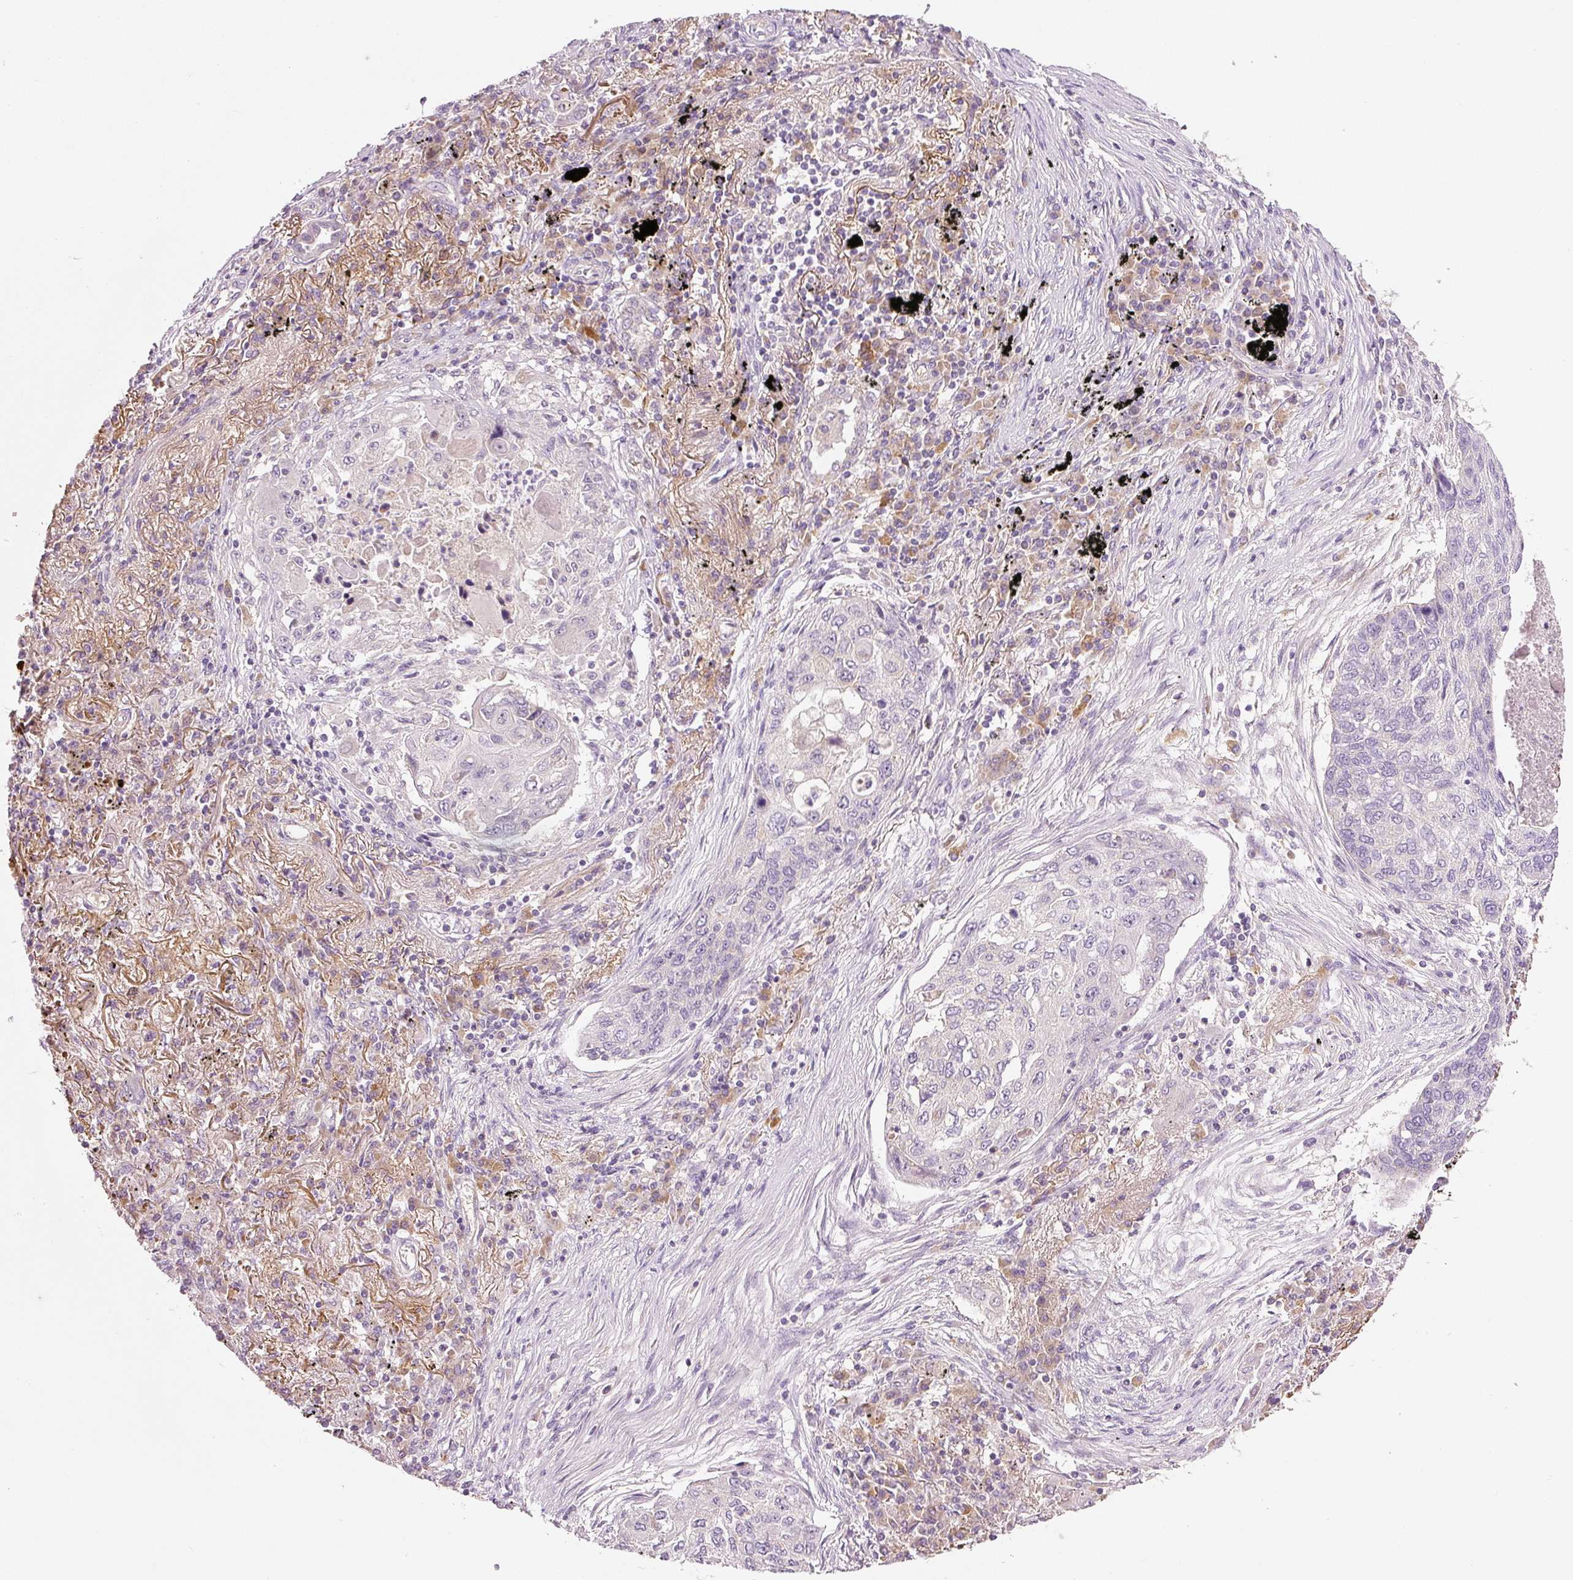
{"staining": {"intensity": "negative", "quantity": "none", "location": "none"}, "tissue": "lung cancer", "cell_type": "Tumor cells", "image_type": "cancer", "snomed": [{"axis": "morphology", "description": "Squamous cell carcinoma, NOS"}, {"axis": "topography", "description": "Lung"}], "caption": "Lung cancer (squamous cell carcinoma) was stained to show a protein in brown. There is no significant staining in tumor cells. (Stains: DAB (3,3'-diaminobenzidine) IHC with hematoxylin counter stain, Microscopy: brightfield microscopy at high magnification).", "gene": "RNF167", "patient": {"sex": "female", "age": 63}}